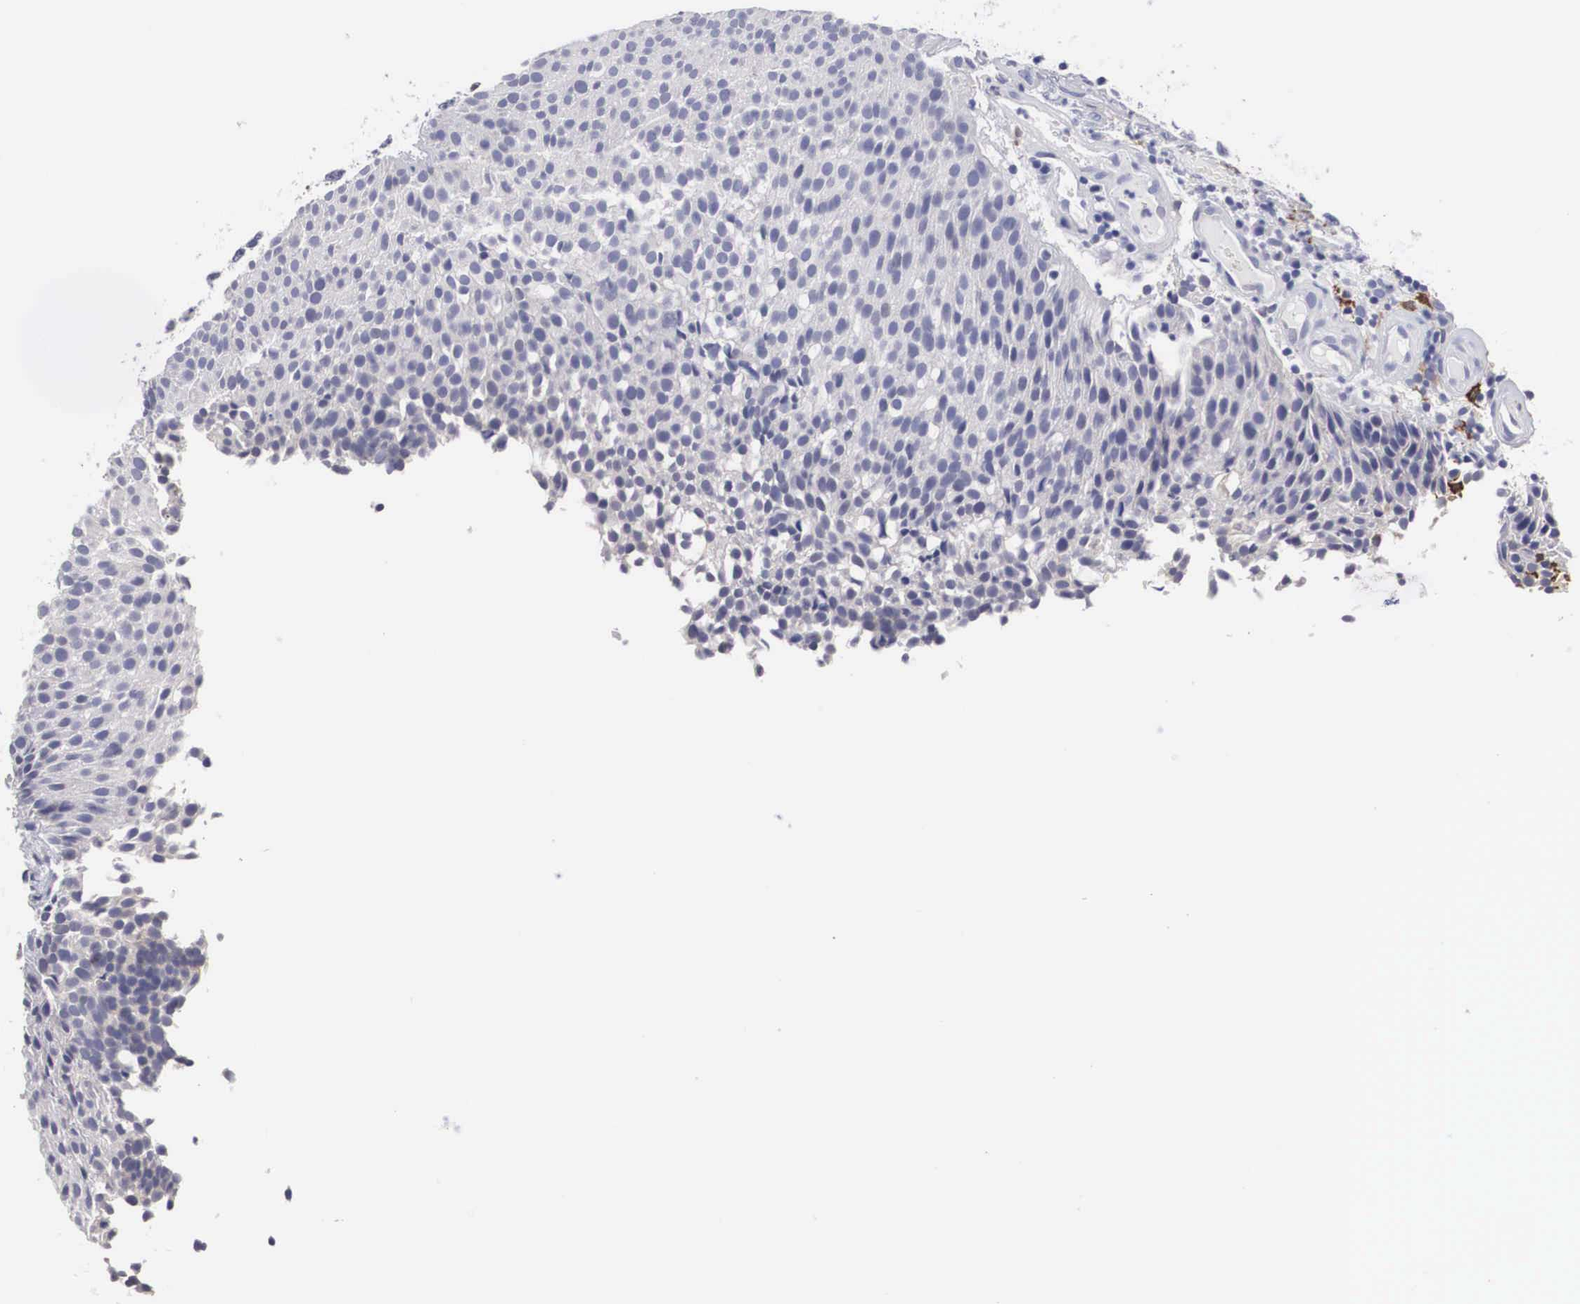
{"staining": {"intensity": "negative", "quantity": "none", "location": "none"}, "tissue": "urothelial cancer", "cell_type": "Tumor cells", "image_type": "cancer", "snomed": [{"axis": "morphology", "description": "Urothelial carcinoma, Low grade"}, {"axis": "topography", "description": "Urinary bladder"}], "caption": "Immunohistochemical staining of human low-grade urothelial carcinoma displays no significant positivity in tumor cells.", "gene": "HMOX1", "patient": {"sex": "male", "age": 85}}